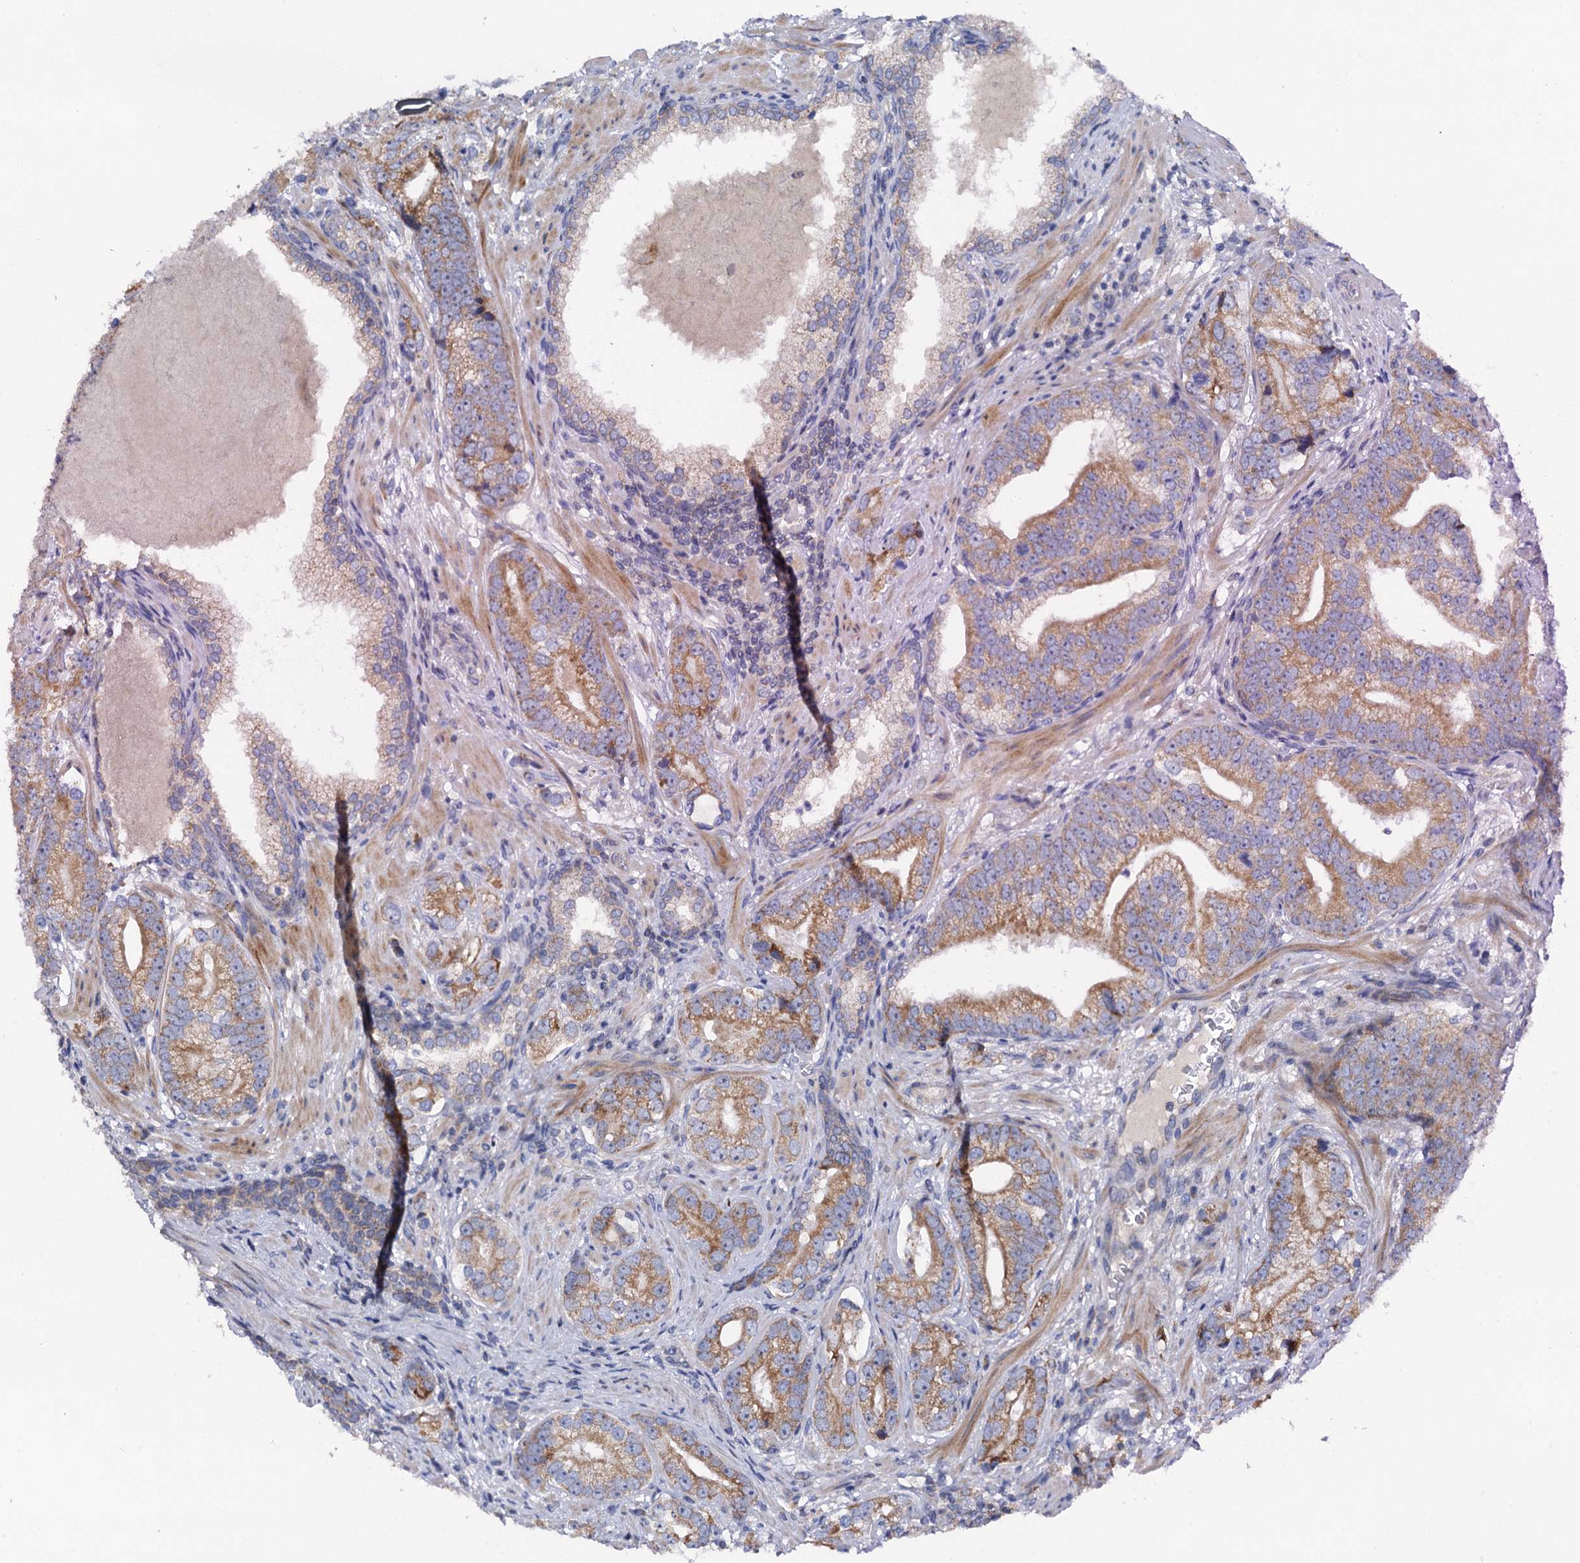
{"staining": {"intensity": "moderate", "quantity": ">75%", "location": "cytoplasmic/membranous"}, "tissue": "prostate cancer", "cell_type": "Tumor cells", "image_type": "cancer", "snomed": [{"axis": "morphology", "description": "Adenocarcinoma, High grade"}, {"axis": "topography", "description": "Prostate"}], "caption": "Moderate cytoplasmic/membranous protein positivity is appreciated in approximately >75% of tumor cells in prostate cancer. The staining is performed using DAB (3,3'-diaminobenzidine) brown chromogen to label protein expression. The nuclei are counter-stained blue using hematoxylin.", "gene": "MRPL48", "patient": {"sex": "male", "age": 75}}